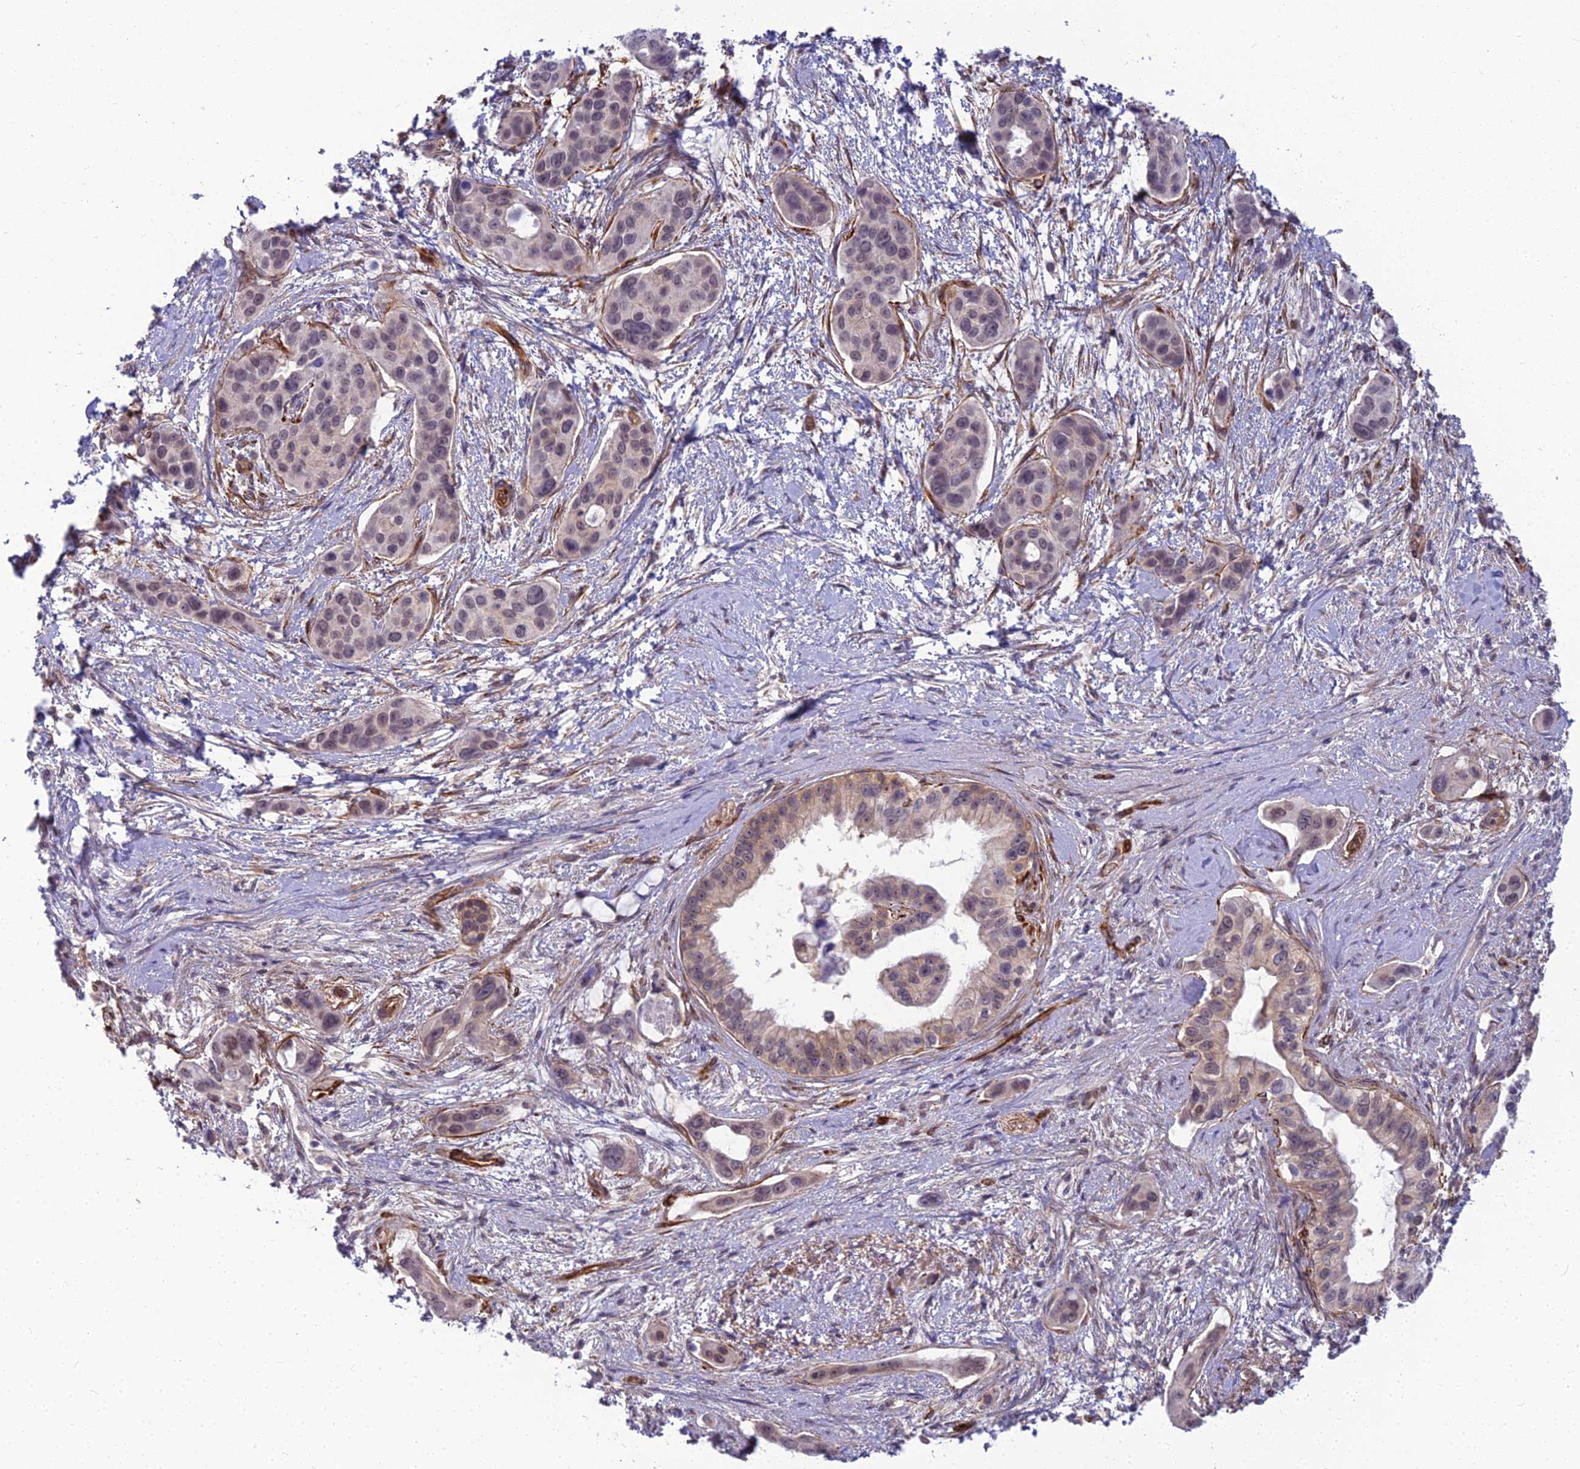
{"staining": {"intensity": "moderate", "quantity": "25%-75%", "location": "cytoplasmic/membranous,nuclear"}, "tissue": "pancreatic cancer", "cell_type": "Tumor cells", "image_type": "cancer", "snomed": [{"axis": "morphology", "description": "Adenocarcinoma, NOS"}, {"axis": "topography", "description": "Pancreas"}], "caption": "The histopathology image reveals immunohistochemical staining of pancreatic cancer. There is moderate cytoplasmic/membranous and nuclear staining is appreciated in approximately 25%-75% of tumor cells.", "gene": "RGL3", "patient": {"sex": "male", "age": 72}}